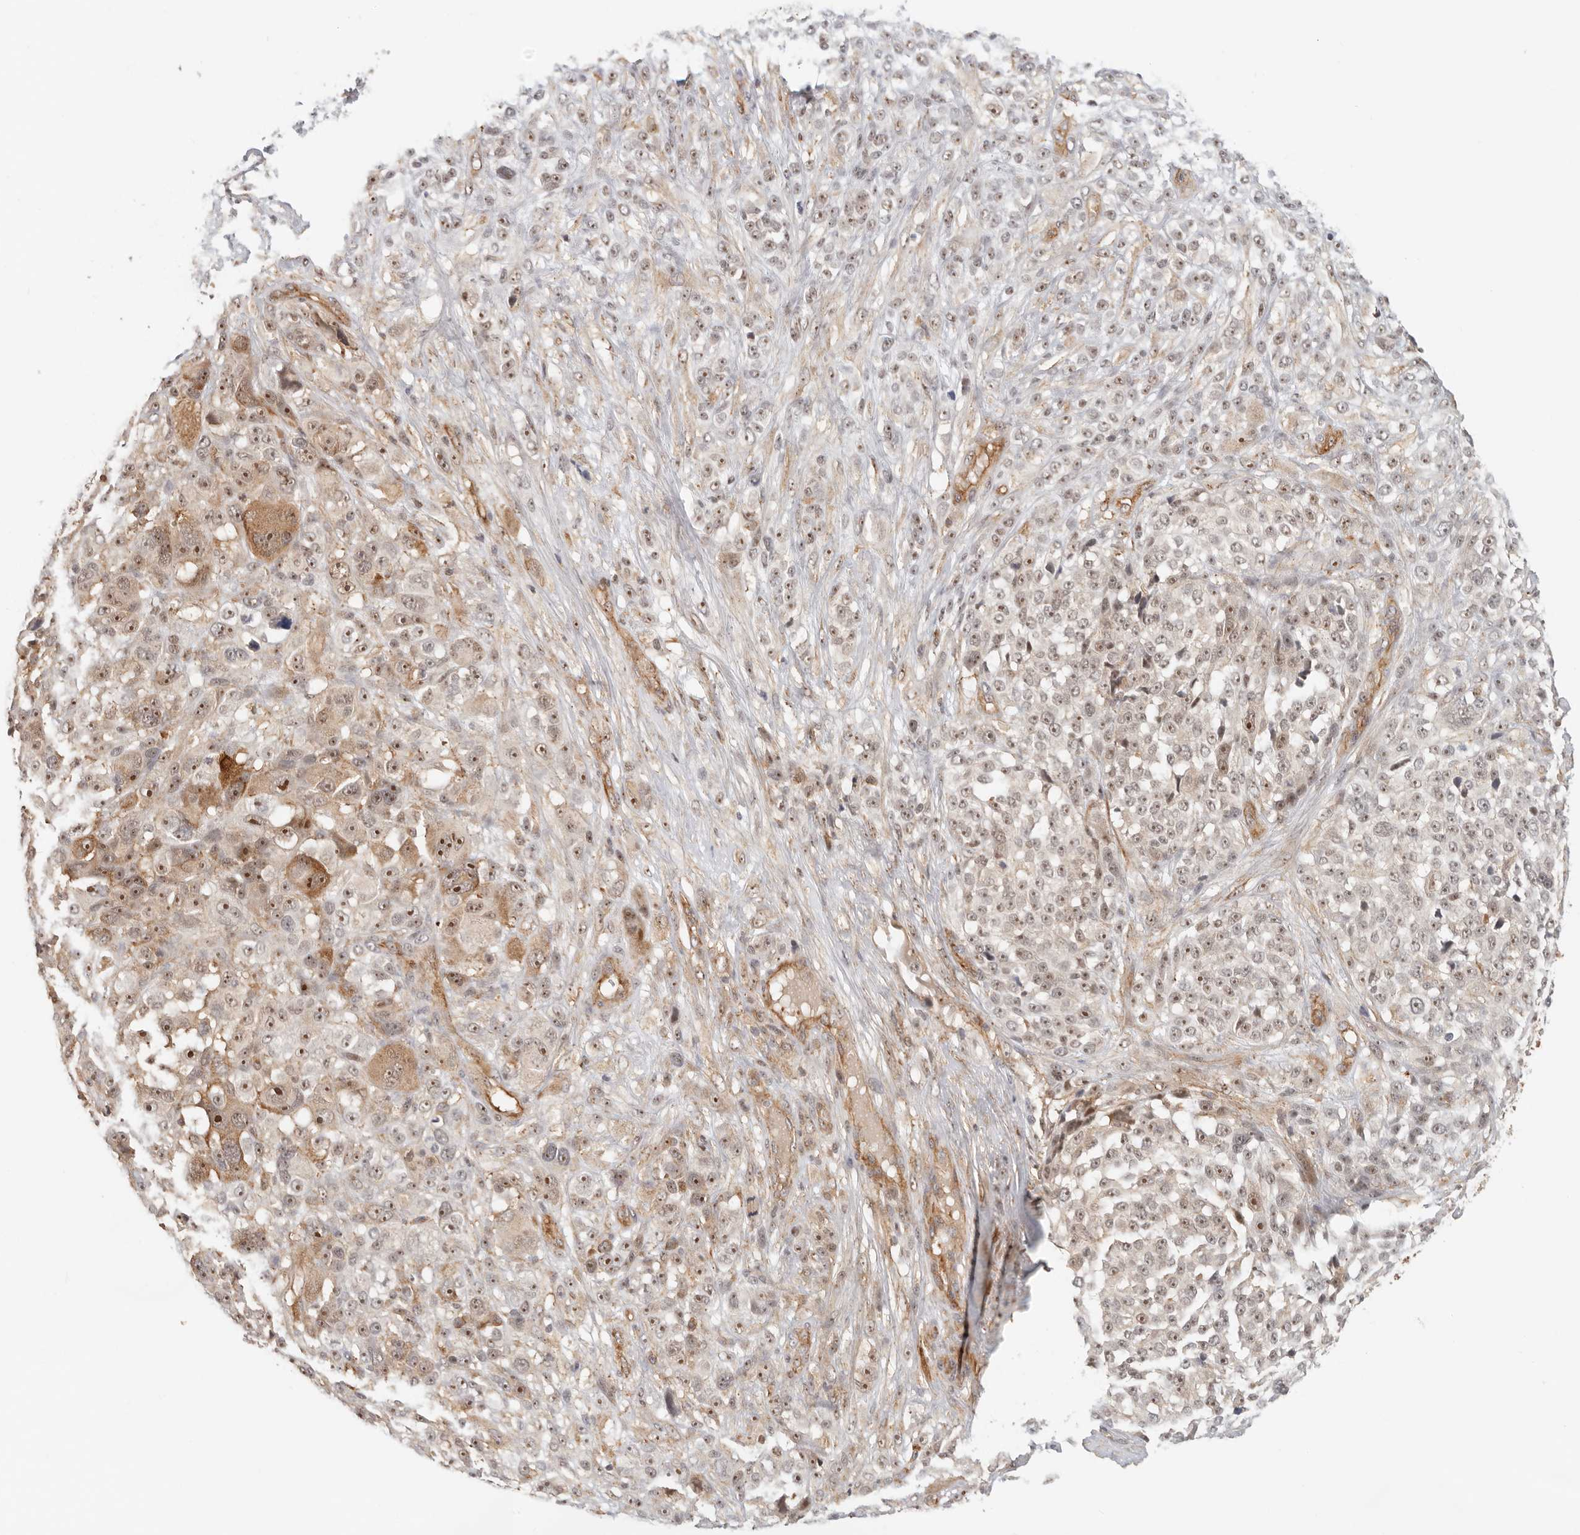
{"staining": {"intensity": "strong", "quantity": ">75%", "location": "nuclear"}, "tissue": "melanoma", "cell_type": "Tumor cells", "image_type": "cancer", "snomed": [{"axis": "morphology", "description": "Malignant melanoma, NOS"}, {"axis": "topography", "description": "Skin"}], "caption": "DAB immunohistochemical staining of human malignant melanoma shows strong nuclear protein staining in approximately >75% of tumor cells. (DAB (3,3'-diaminobenzidine) = brown stain, brightfield microscopy at high magnification).", "gene": "HEXD", "patient": {"sex": "female", "age": 55}}